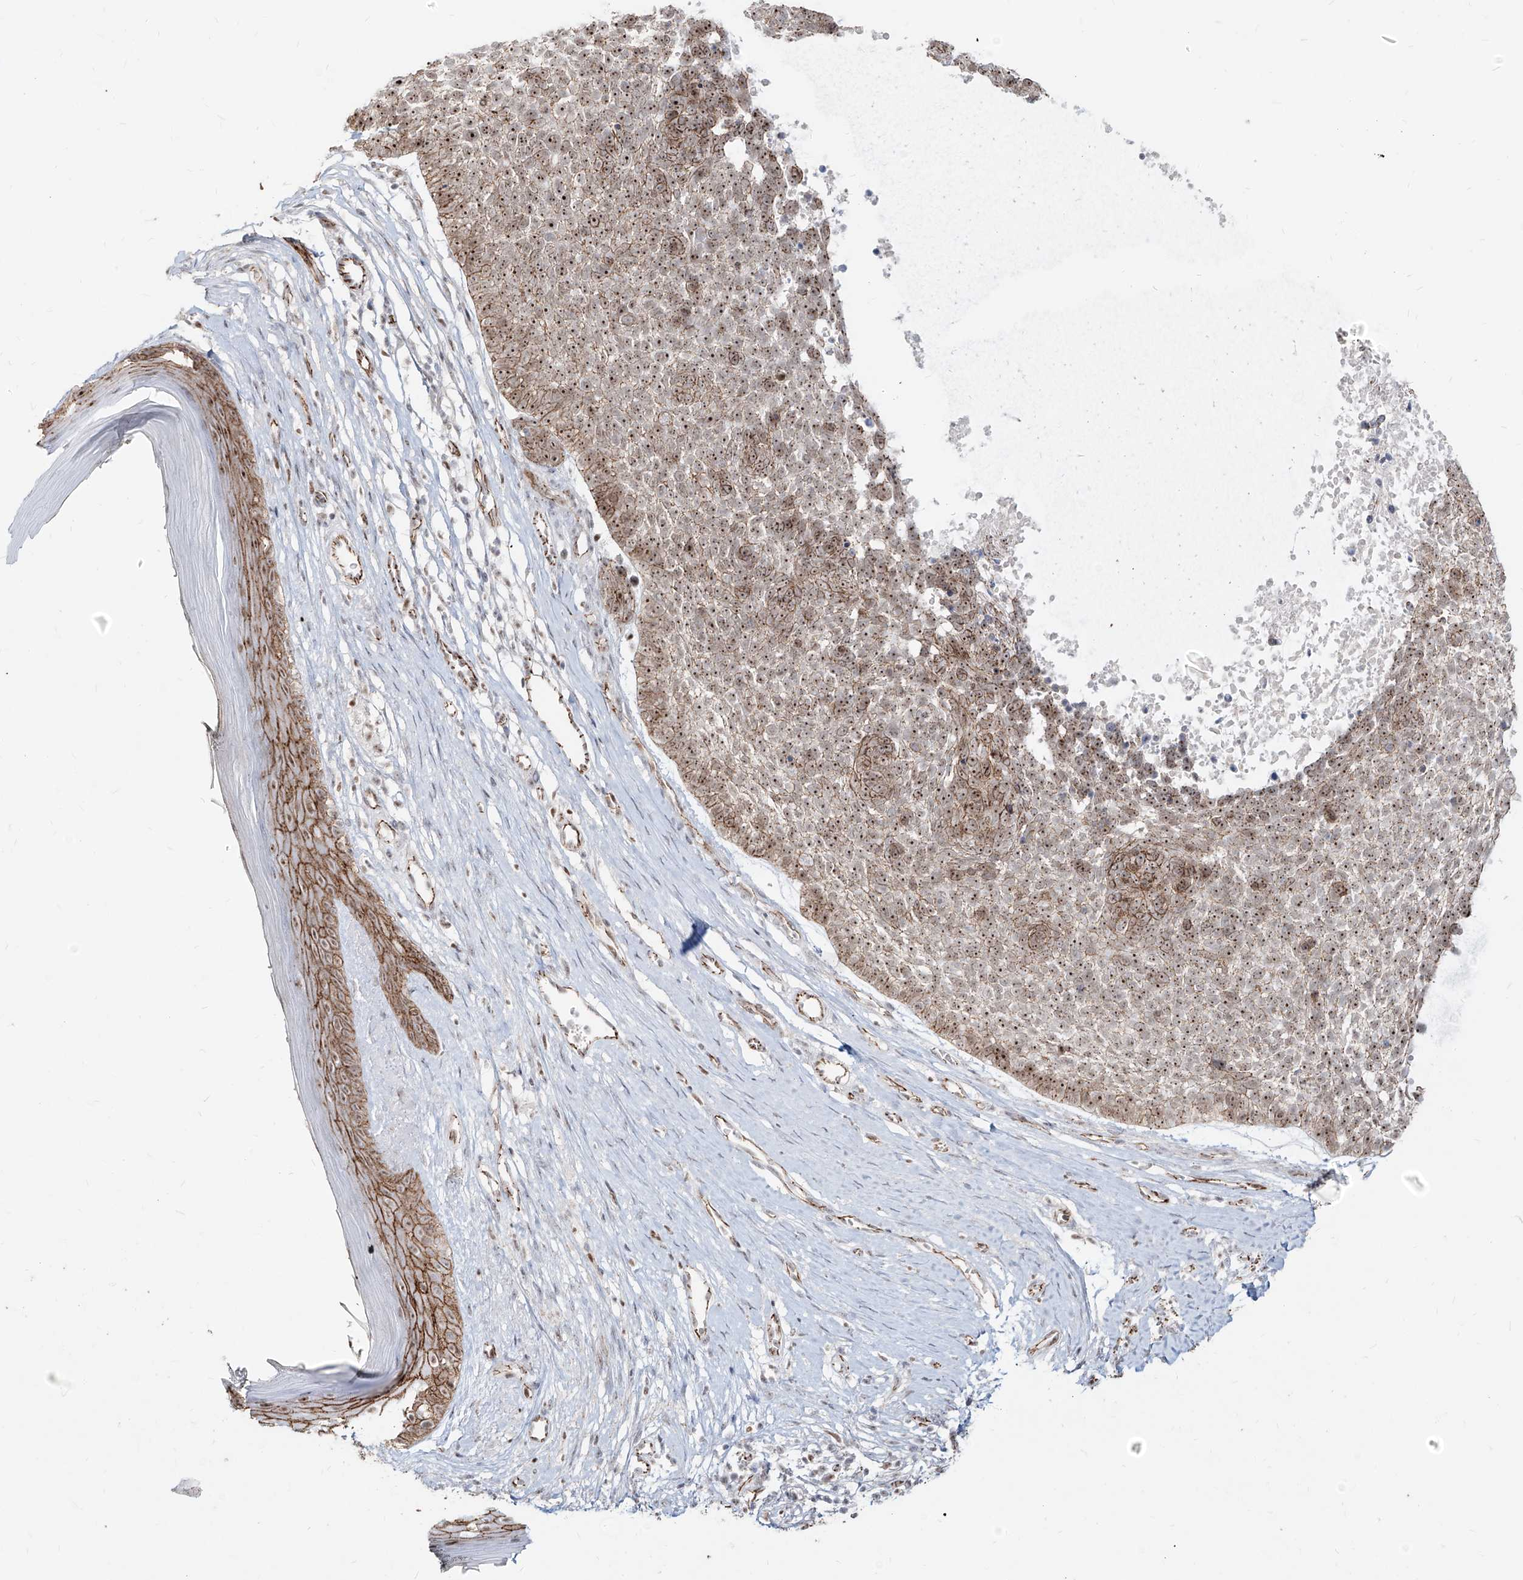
{"staining": {"intensity": "strong", "quantity": ">75%", "location": "nuclear"}, "tissue": "skin cancer", "cell_type": "Tumor cells", "image_type": "cancer", "snomed": [{"axis": "morphology", "description": "Basal cell carcinoma"}, {"axis": "topography", "description": "Skin"}], "caption": "About >75% of tumor cells in human skin cancer (basal cell carcinoma) demonstrate strong nuclear protein staining as visualized by brown immunohistochemical staining.", "gene": "ZNF710", "patient": {"sex": "female", "age": 81}}